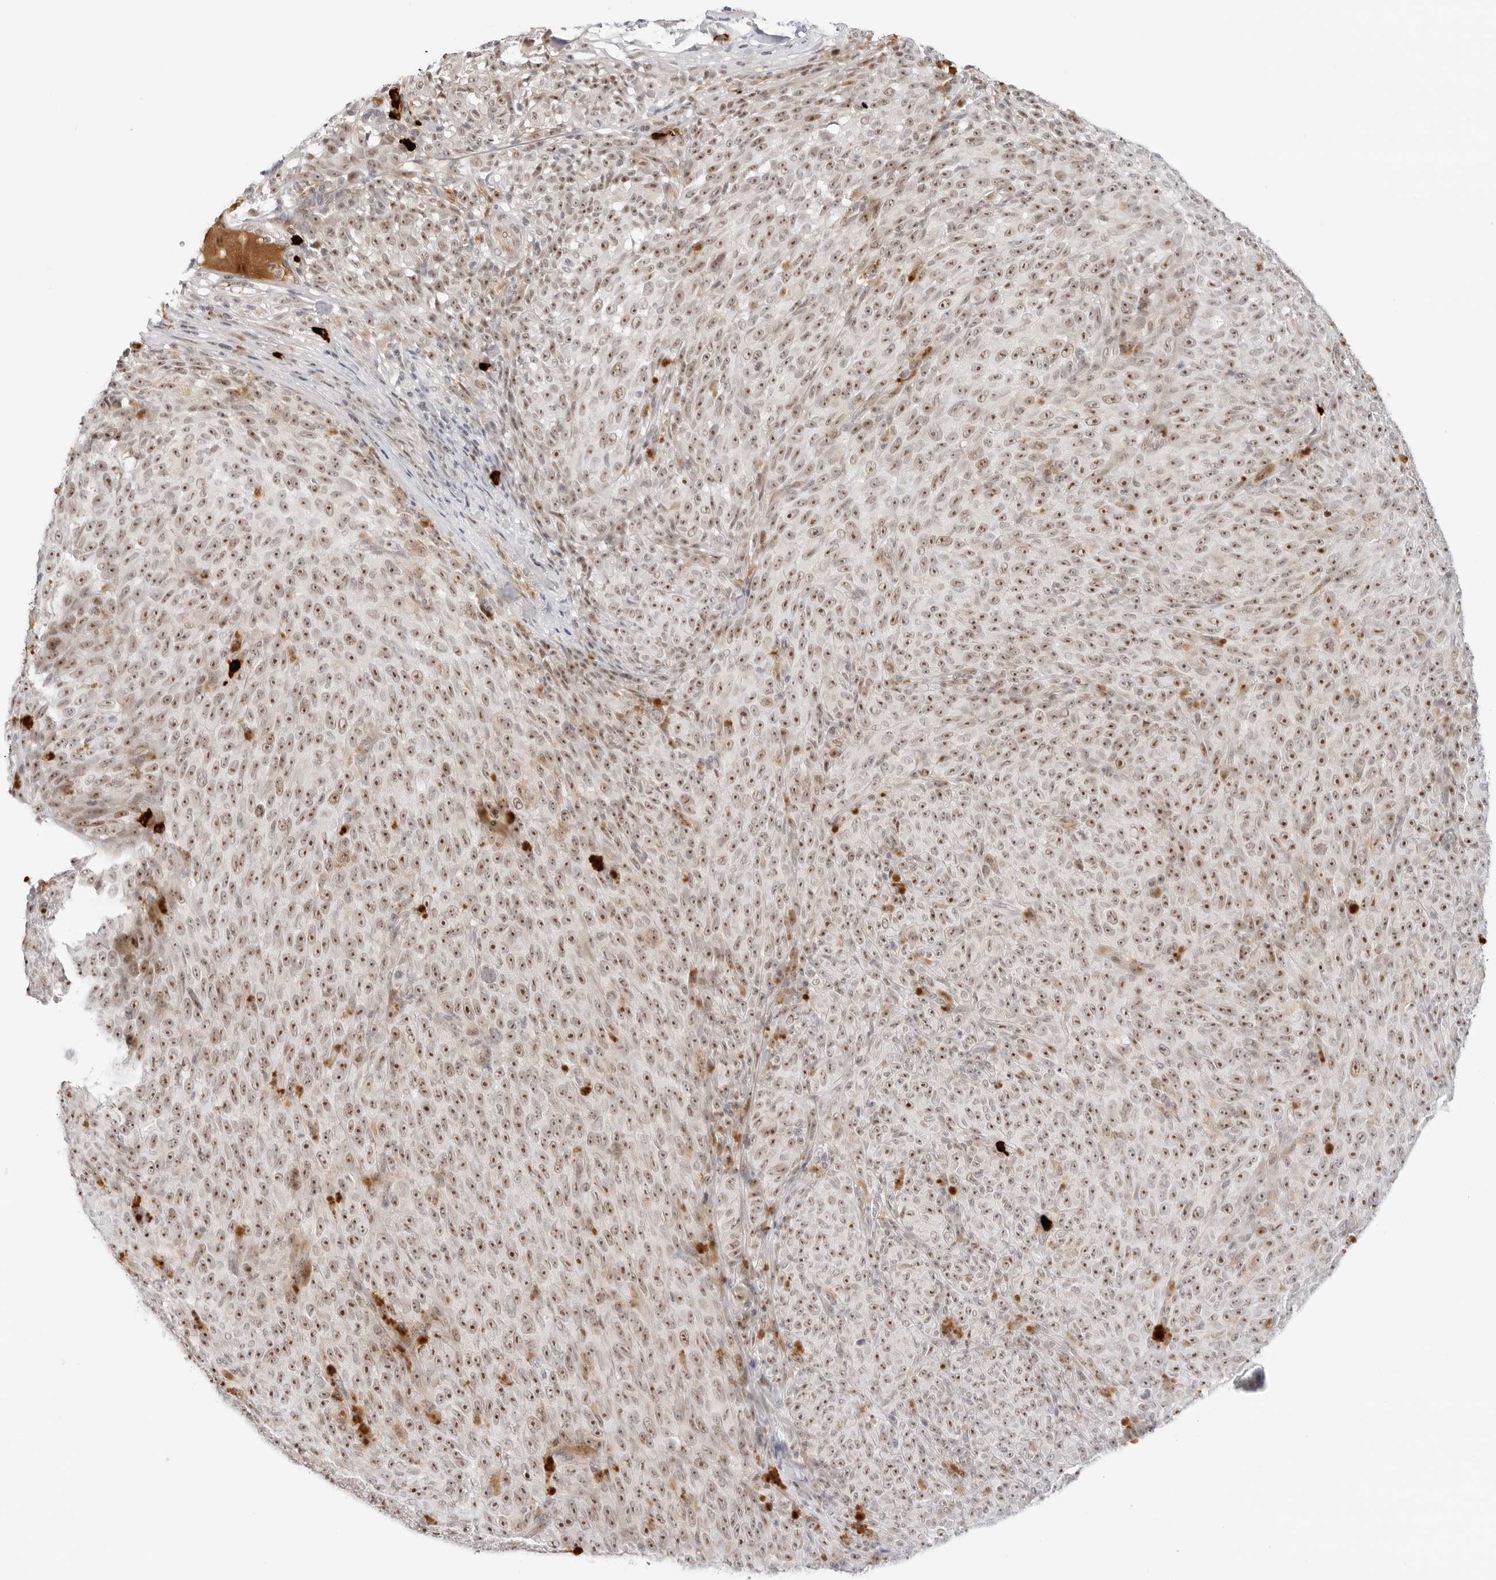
{"staining": {"intensity": "moderate", "quantity": ">75%", "location": "nuclear"}, "tissue": "melanoma", "cell_type": "Tumor cells", "image_type": "cancer", "snomed": [{"axis": "morphology", "description": "Malignant melanoma, NOS"}, {"axis": "topography", "description": "Skin"}], "caption": "Protein expression analysis of melanoma displays moderate nuclear positivity in approximately >75% of tumor cells.", "gene": "HIPK3", "patient": {"sex": "female", "age": 82}}